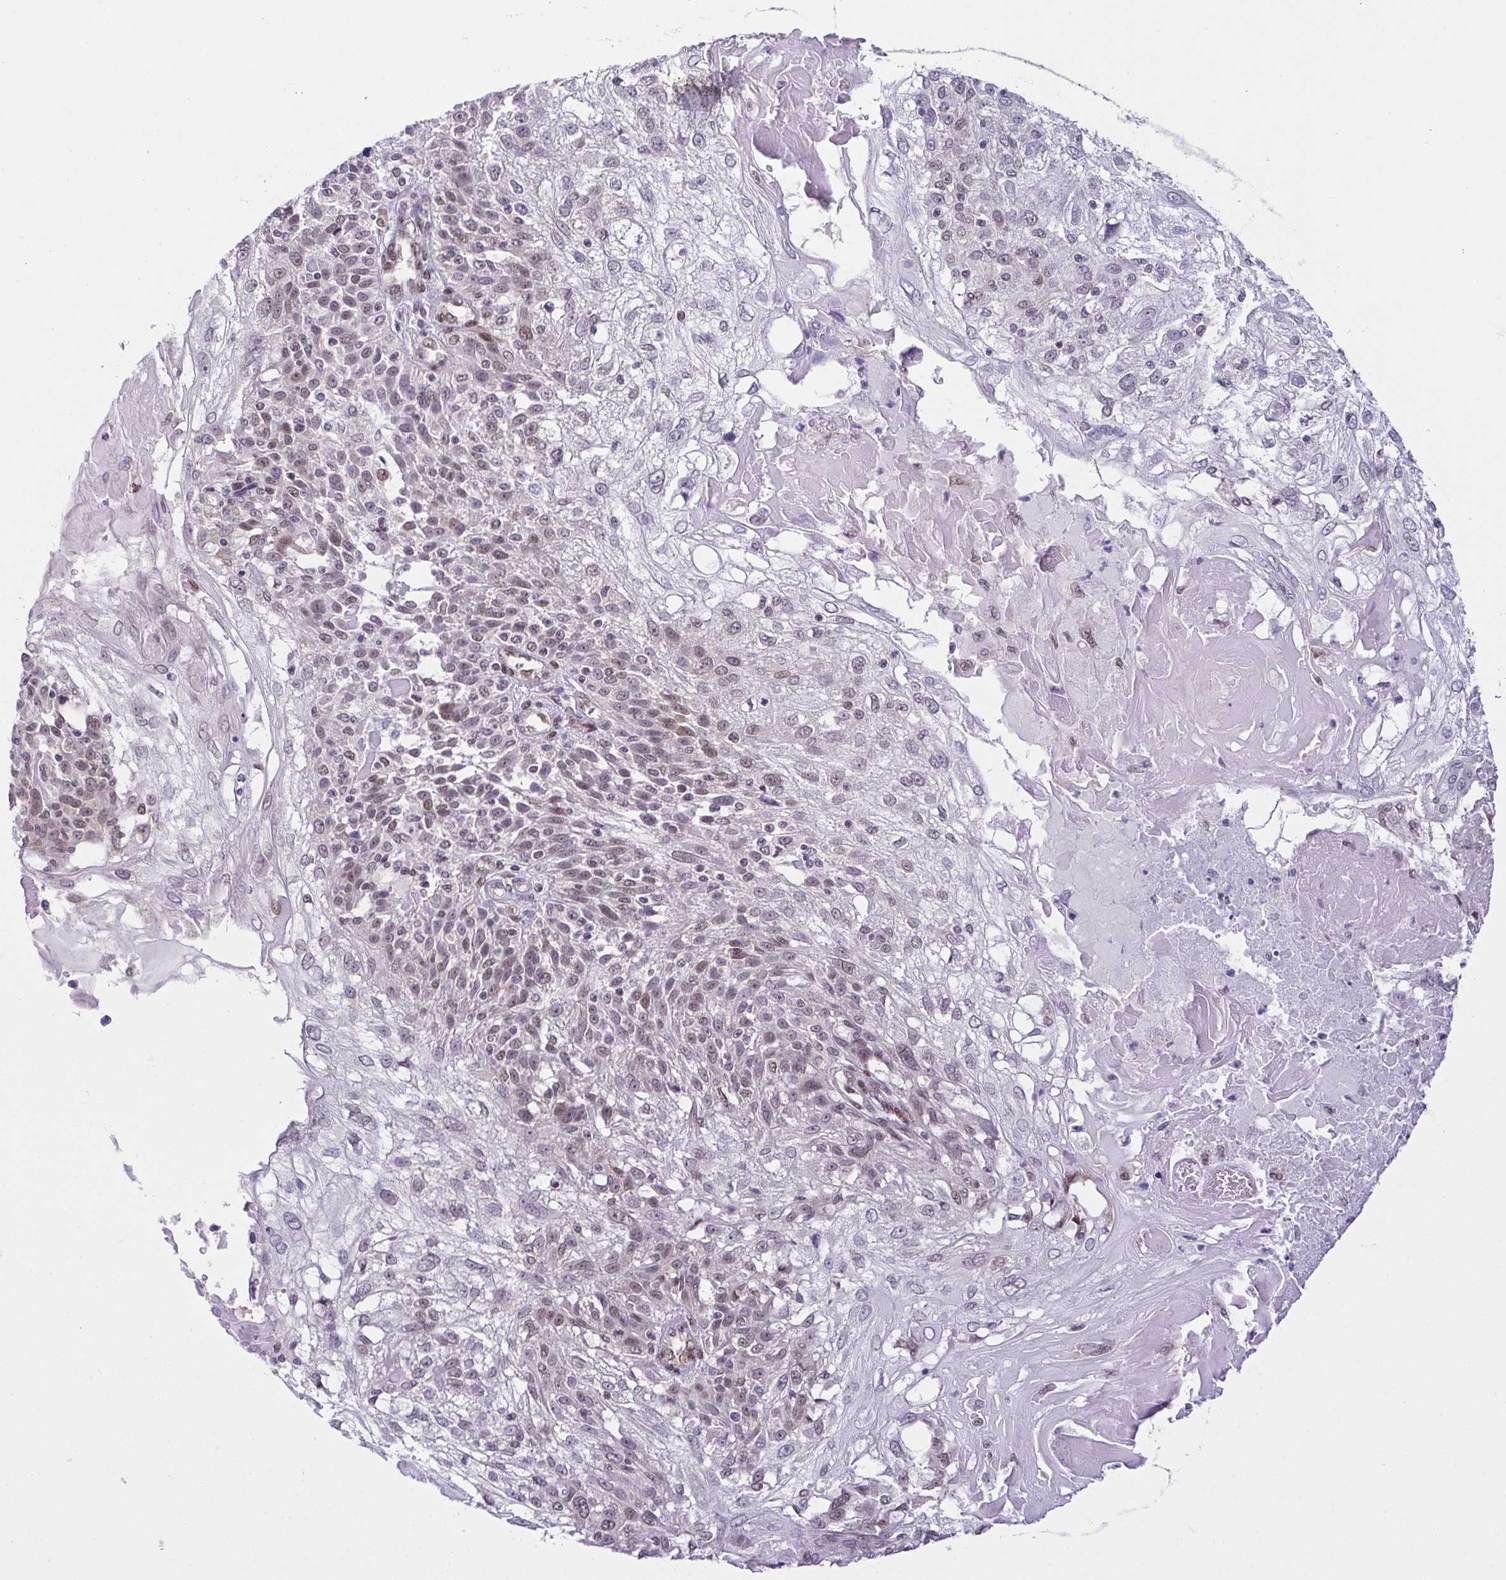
{"staining": {"intensity": "weak", "quantity": "25%-75%", "location": "nuclear"}, "tissue": "skin cancer", "cell_type": "Tumor cells", "image_type": "cancer", "snomed": [{"axis": "morphology", "description": "Normal tissue, NOS"}, {"axis": "morphology", "description": "Squamous cell carcinoma, NOS"}, {"axis": "topography", "description": "Skin"}], "caption": "Tumor cells show weak nuclear staining in approximately 25%-75% of cells in squamous cell carcinoma (skin).", "gene": "RBM3", "patient": {"sex": "female", "age": 83}}